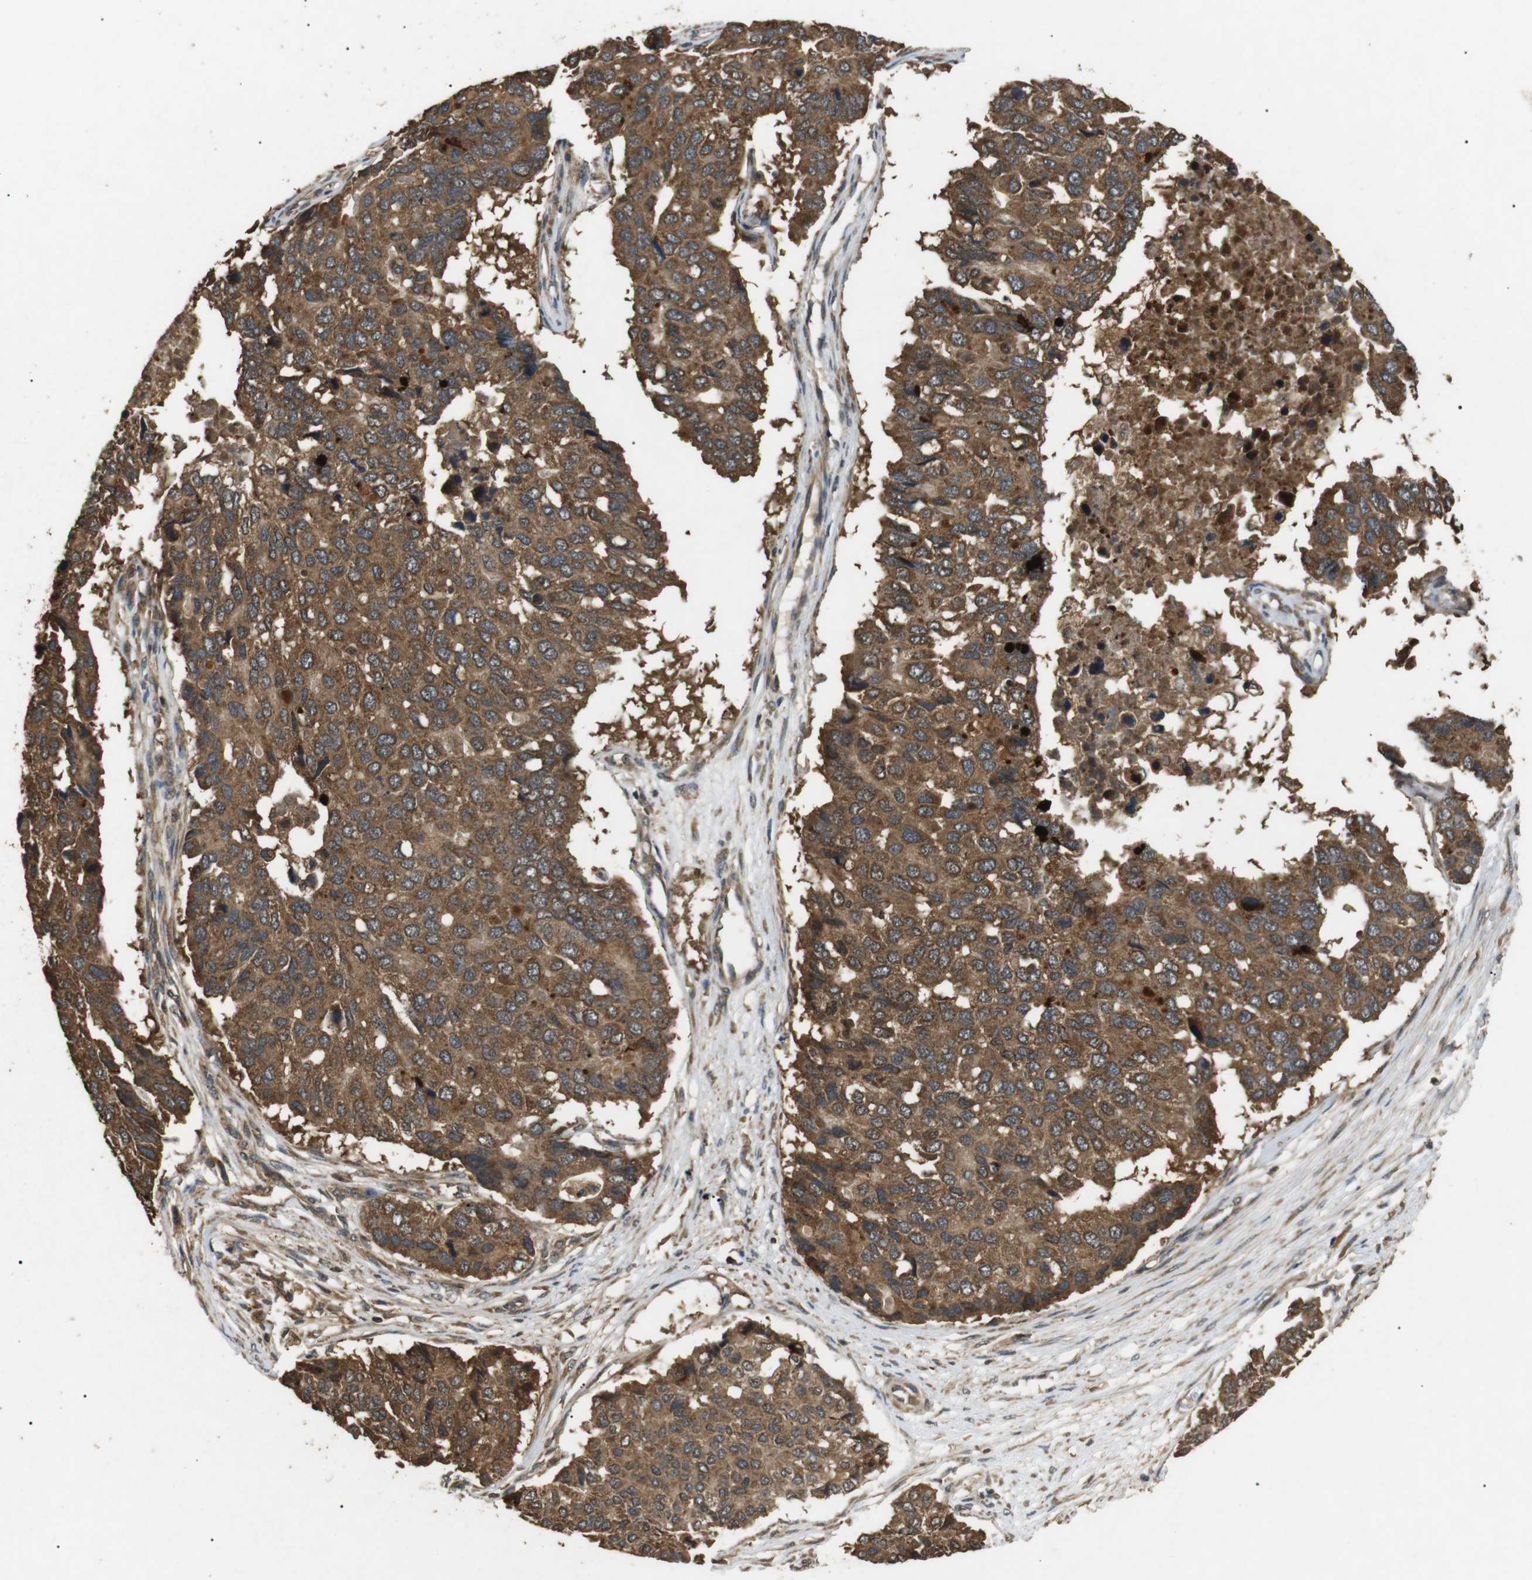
{"staining": {"intensity": "strong", "quantity": ">75%", "location": "cytoplasmic/membranous"}, "tissue": "pancreatic cancer", "cell_type": "Tumor cells", "image_type": "cancer", "snomed": [{"axis": "morphology", "description": "Adenocarcinoma, NOS"}, {"axis": "topography", "description": "Pancreas"}], "caption": "Immunohistochemical staining of adenocarcinoma (pancreatic) displays high levels of strong cytoplasmic/membranous protein expression in approximately >75% of tumor cells. The protein is stained brown, and the nuclei are stained in blue (DAB IHC with brightfield microscopy, high magnification).", "gene": "TBC1D15", "patient": {"sex": "male", "age": 50}}